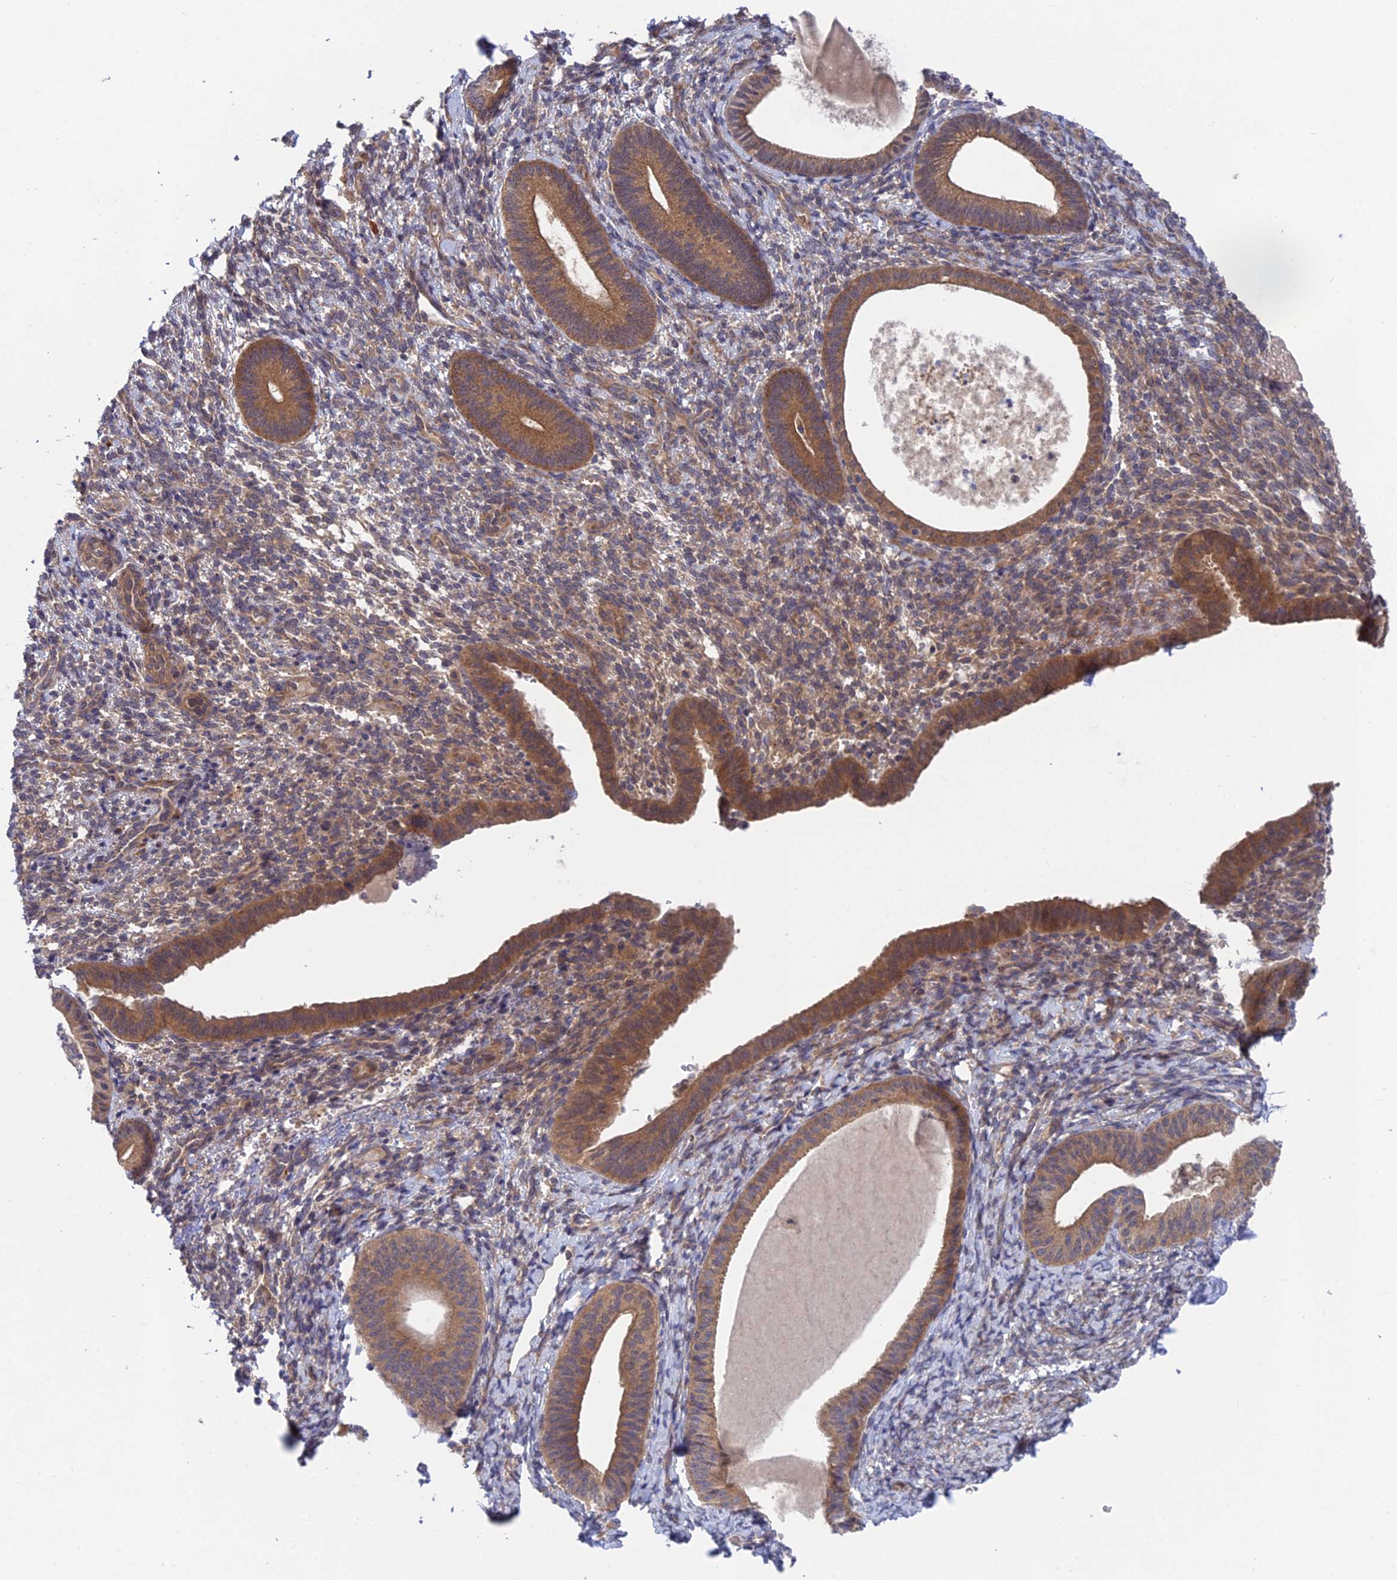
{"staining": {"intensity": "weak", "quantity": "25%-75%", "location": "cytoplasmic/membranous"}, "tissue": "endometrium", "cell_type": "Cells in endometrial stroma", "image_type": "normal", "snomed": [{"axis": "morphology", "description": "Normal tissue, NOS"}, {"axis": "topography", "description": "Endometrium"}], "caption": "DAB (3,3'-diaminobenzidine) immunohistochemical staining of benign endometrium shows weak cytoplasmic/membranous protein expression in approximately 25%-75% of cells in endometrial stroma. (DAB (3,3'-diaminobenzidine) IHC, brown staining for protein, blue staining for nuclei).", "gene": "UROS", "patient": {"sex": "female", "age": 65}}